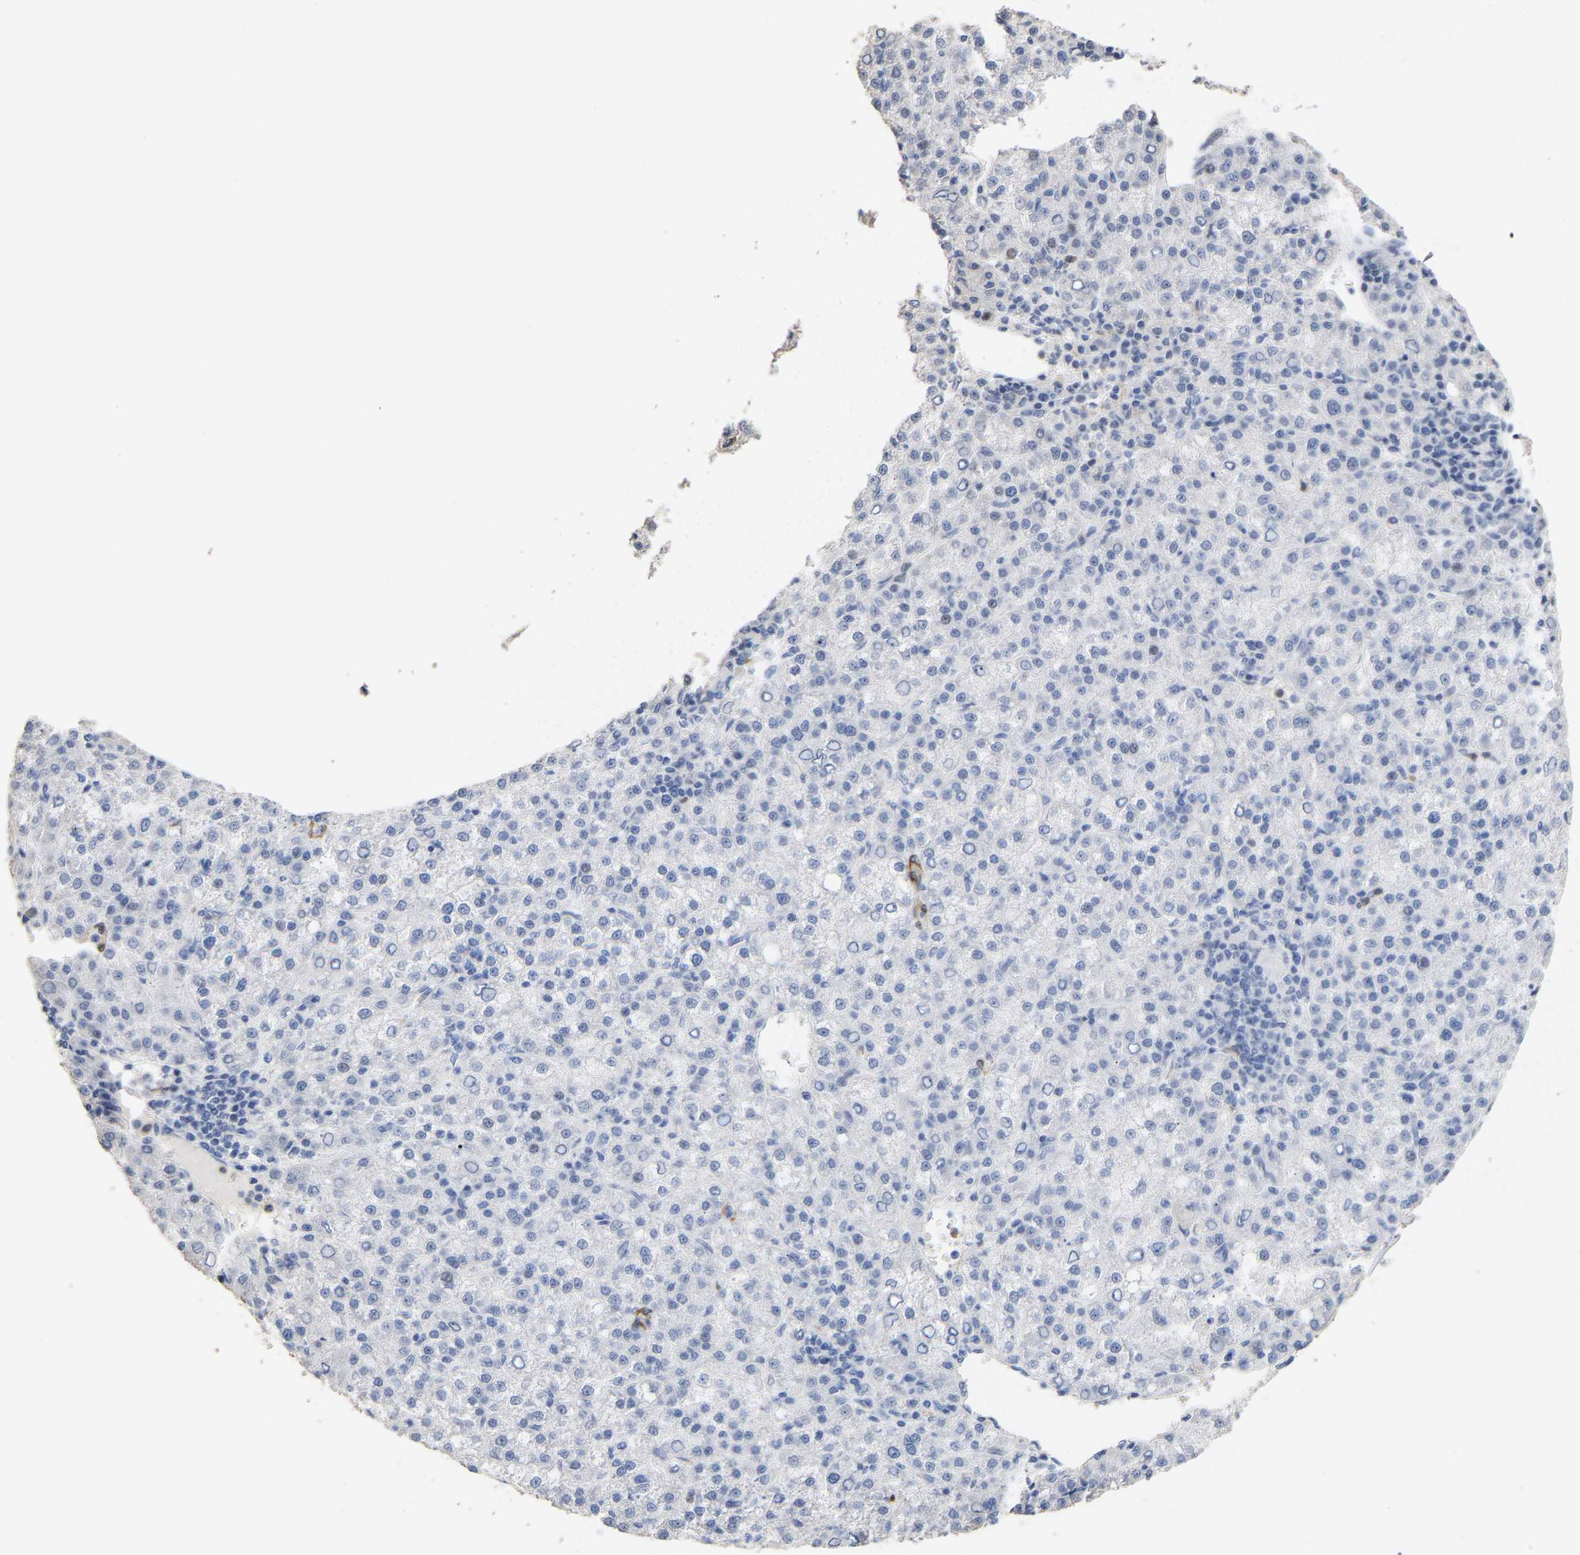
{"staining": {"intensity": "negative", "quantity": "none", "location": "none"}, "tissue": "liver cancer", "cell_type": "Tumor cells", "image_type": "cancer", "snomed": [{"axis": "morphology", "description": "Carcinoma, Hepatocellular, NOS"}, {"axis": "topography", "description": "Liver"}], "caption": "An image of liver cancer (hepatocellular carcinoma) stained for a protein displays no brown staining in tumor cells. Nuclei are stained in blue.", "gene": "AMPH", "patient": {"sex": "female", "age": 58}}